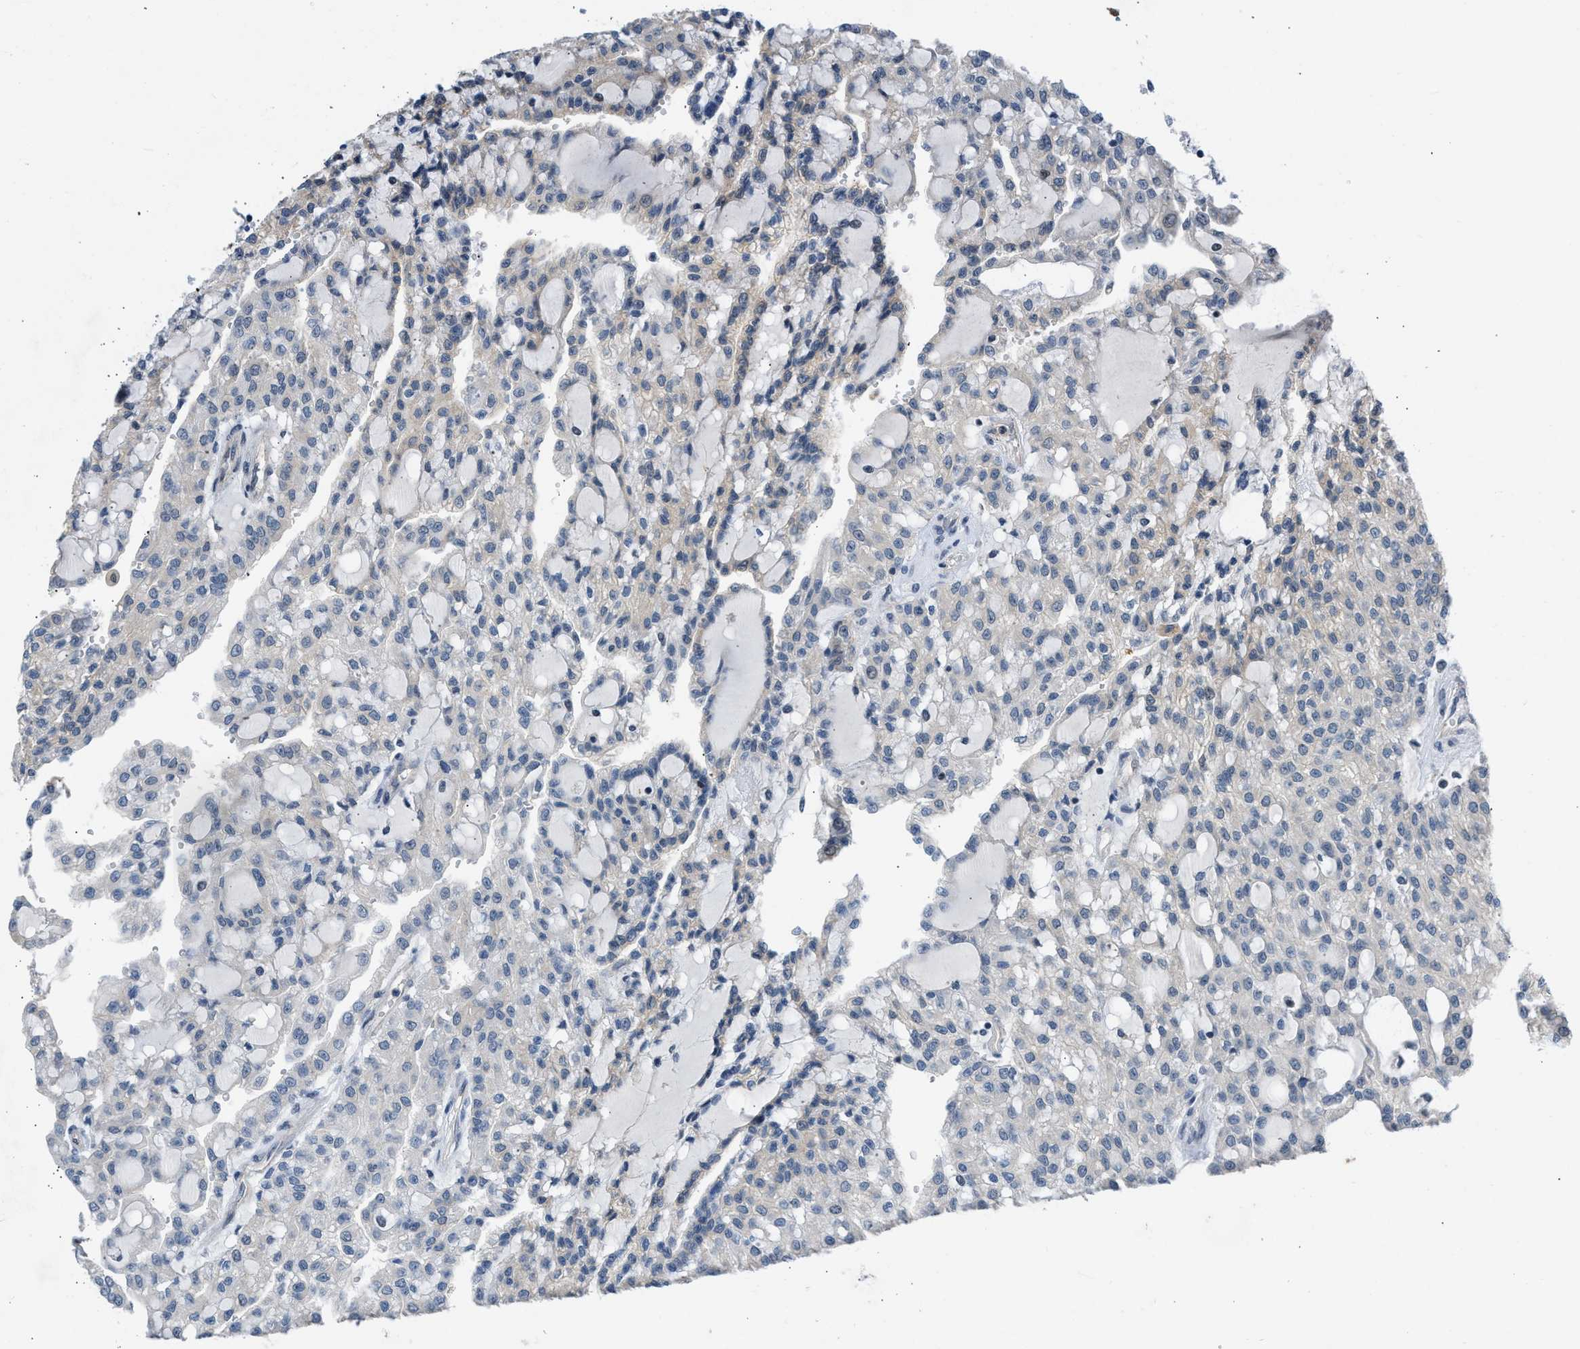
{"staining": {"intensity": "negative", "quantity": "none", "location": "none"}, "tissue": "renal cancer", "cell_type": "Tumor cells", "image_type": "cancer", "snomed": [{"axis": "morphology", "description": "Adenocarcinoma, NOS"}, {"axis": "topography", "description": "Kidney"}], "caption": "Immunohistochemistry histopathology image of human adenocarcinoma (renal) stained for a protein (brown), which shows no expression in tumor cells.", "gene": "OLIG3", "patient": {"sex": "male", "age": 63}}